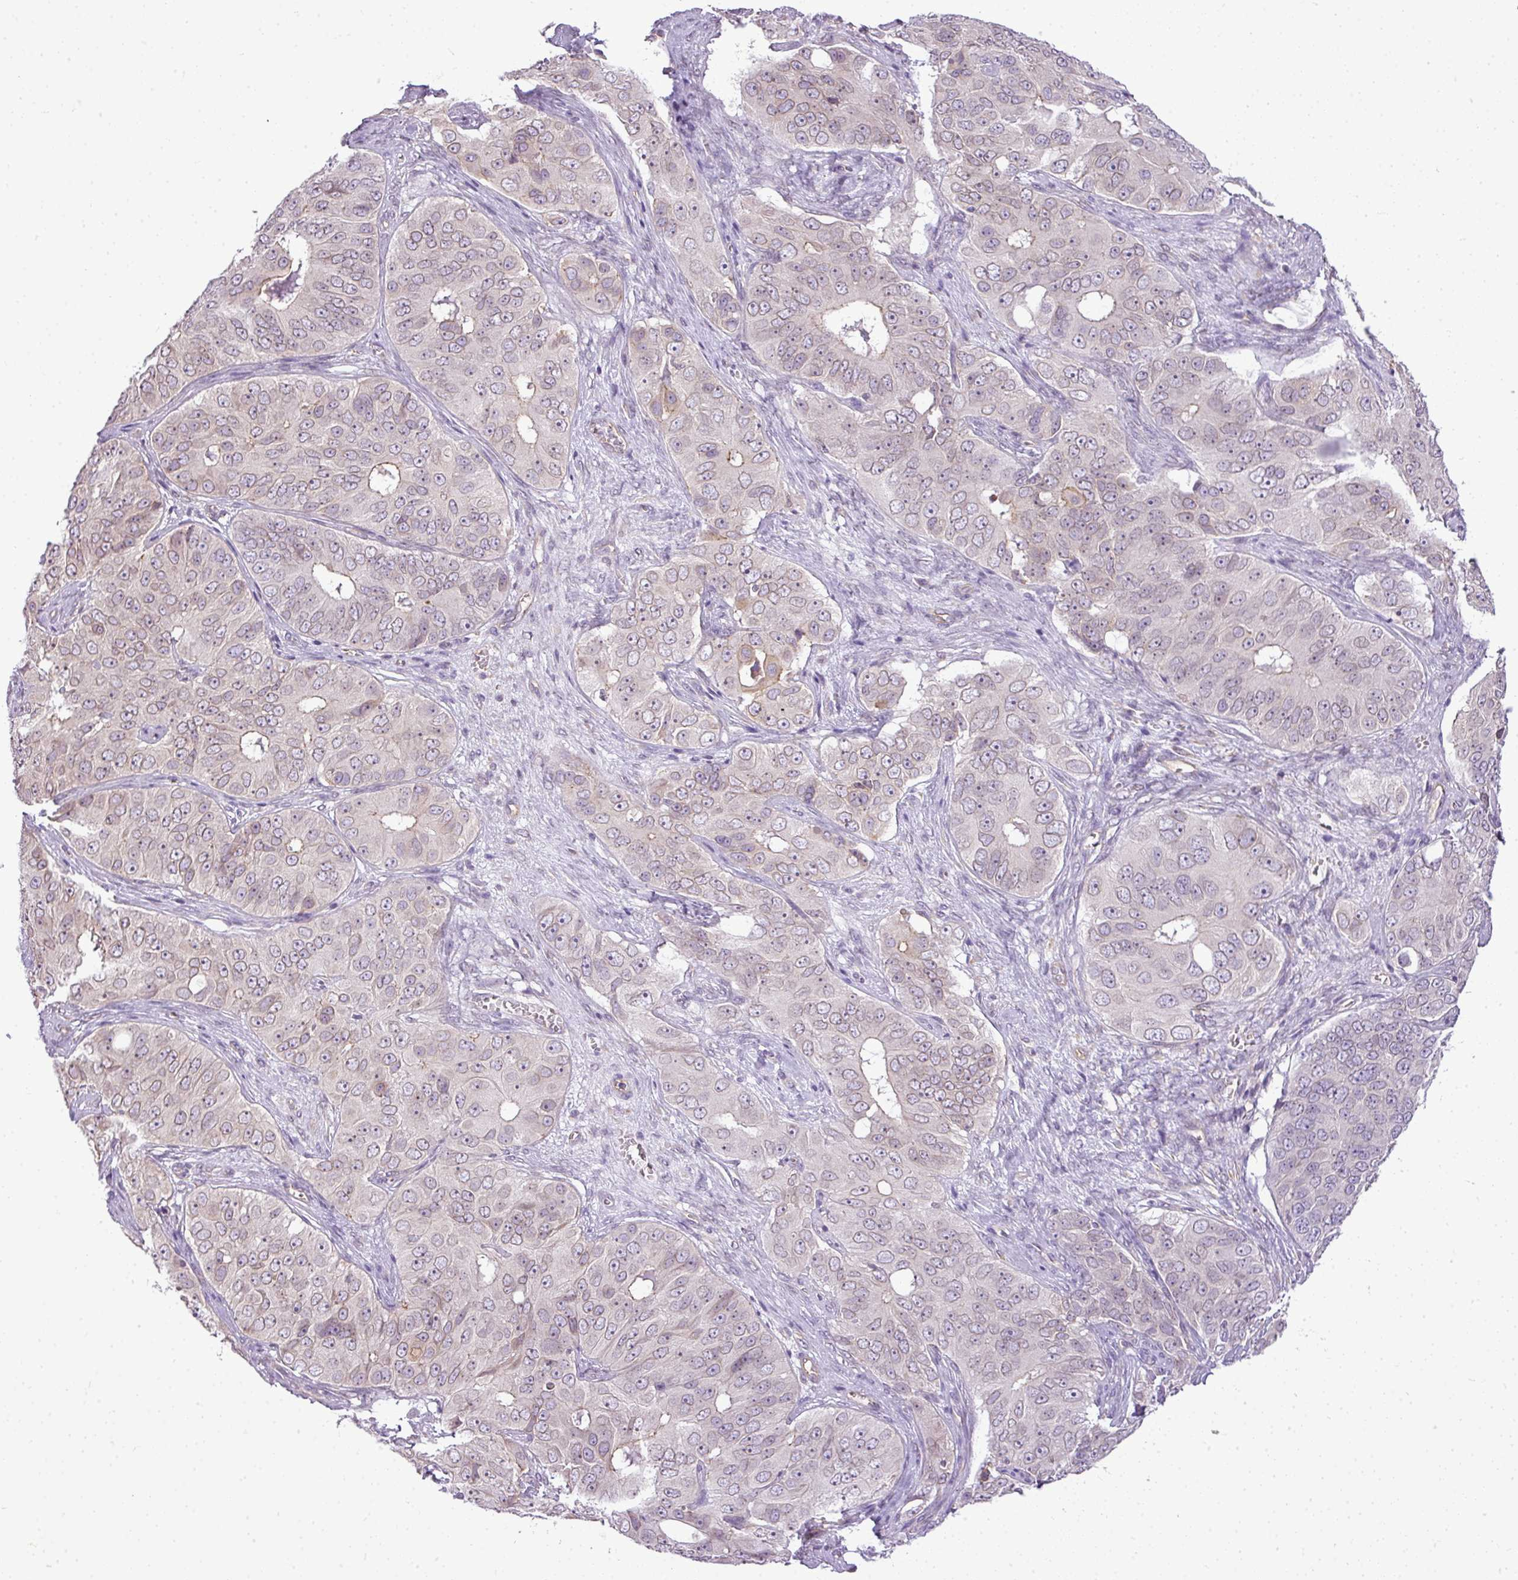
{"staining": {"intensity": "negative", "quantity": "none", "location": "none"}, "tissue": "ovarian cancer", "cell_type": "Tumor cells", "image_type": "cancer", "snomed": [{"axis": "morphology", "description": "Carcinoma, endometroid"}, {"axis": "topography", "description": "Ovary"}], "caption": "Tumor cells show no significant protein expression in ovarian cancer. (DAB (3,3'-diaminobenzidine) immunohistochemistry, high magnification).", "gene": "COX18", "patient": {"sex": "female", "age": 51}}